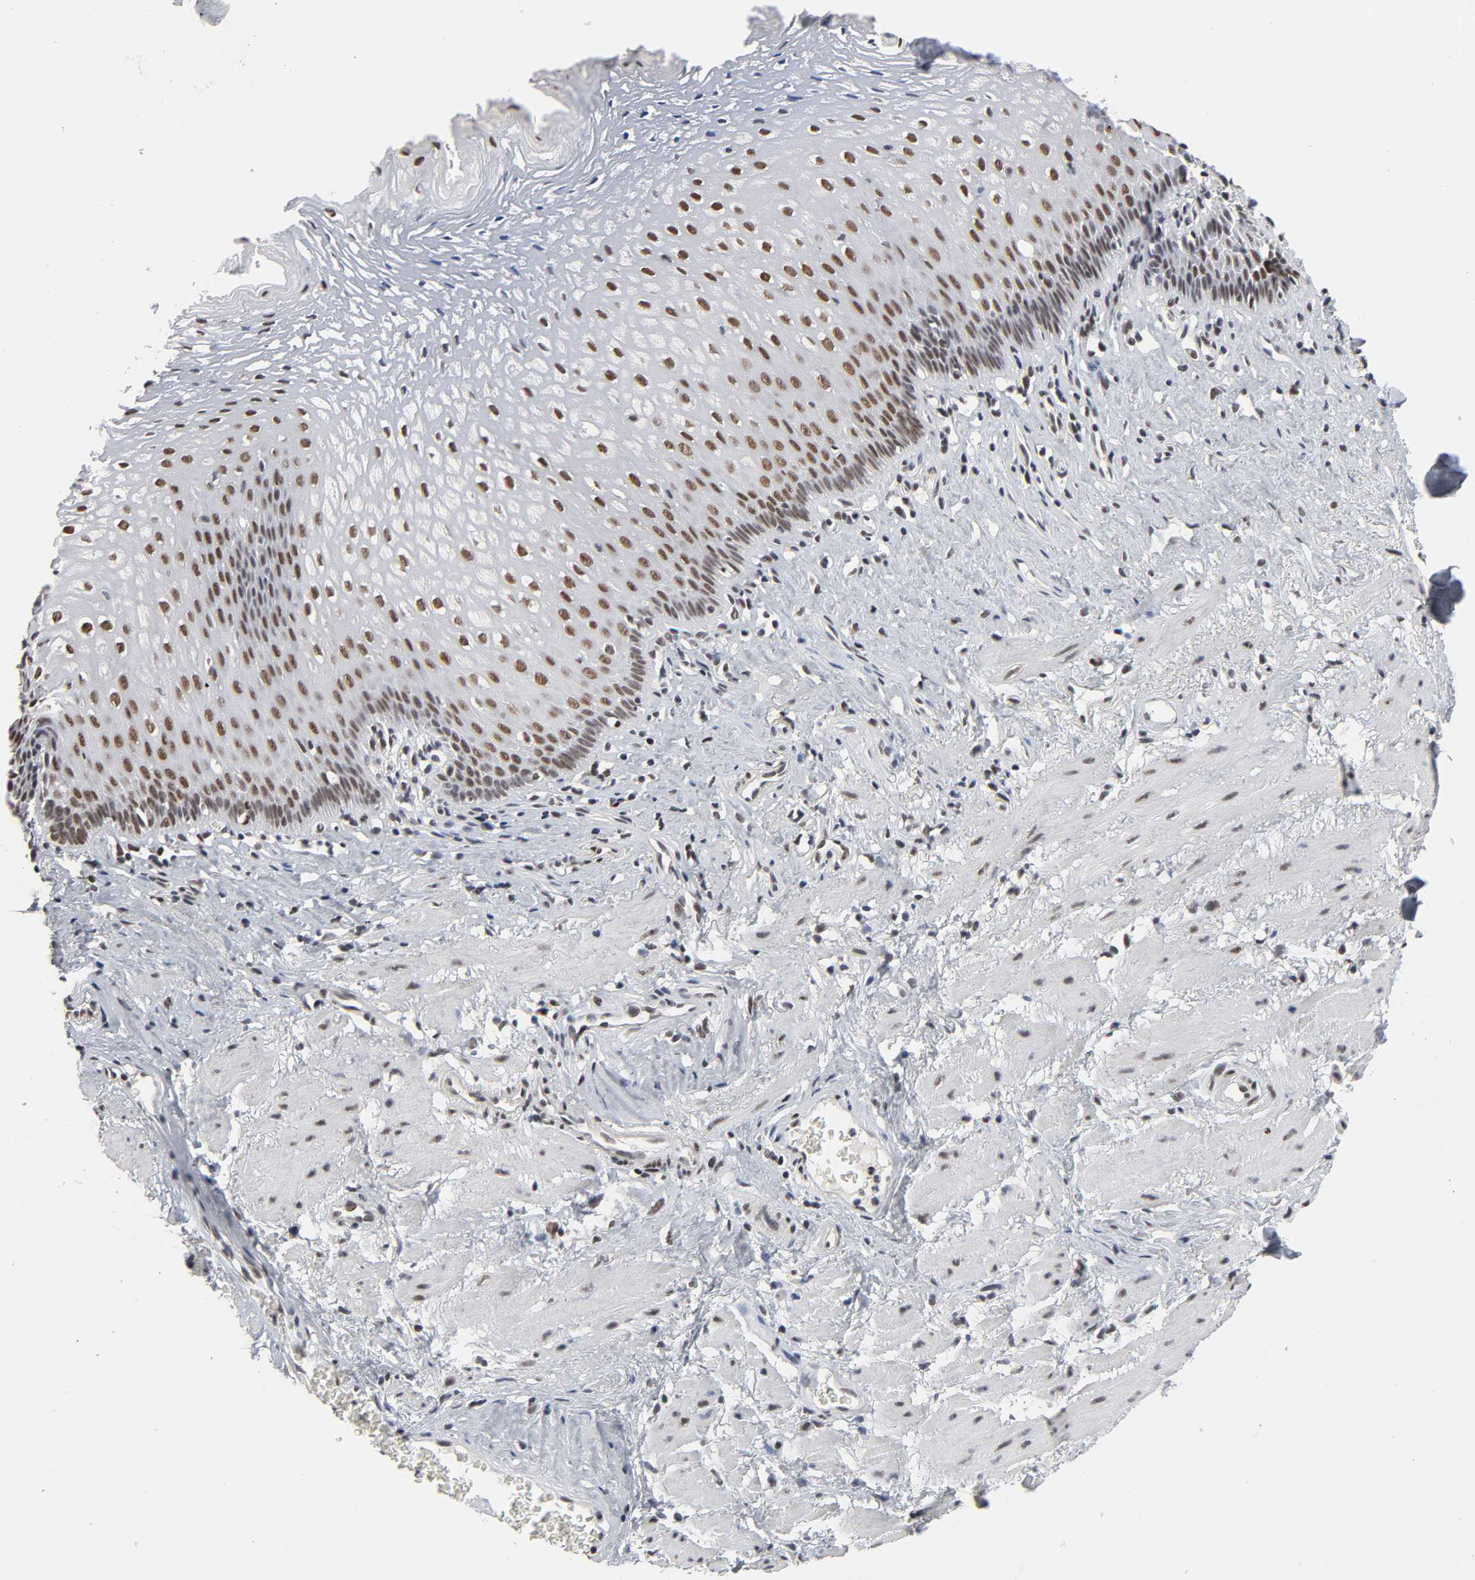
{"staining": {"intensity": "moderate", "quantity": ">75%", "location": "nuclear"}, "tissue": "esophagus", "cell_type": "Squamous epithelial cells", "image_type": "normal", "snomed": [{"axis": "morphology", "description": "Normal tissue, NOS"}, {"axis": "topography", "description": "Esophagus"}], "caption": "High-power microscopy captured an IHC micrograph of benign esophagus, revealing moderate nuclear positivity in about >75% of squamous epithelial cells.", "gene": "TRIM33", "patient": {"sex": "female", "age": 70}}